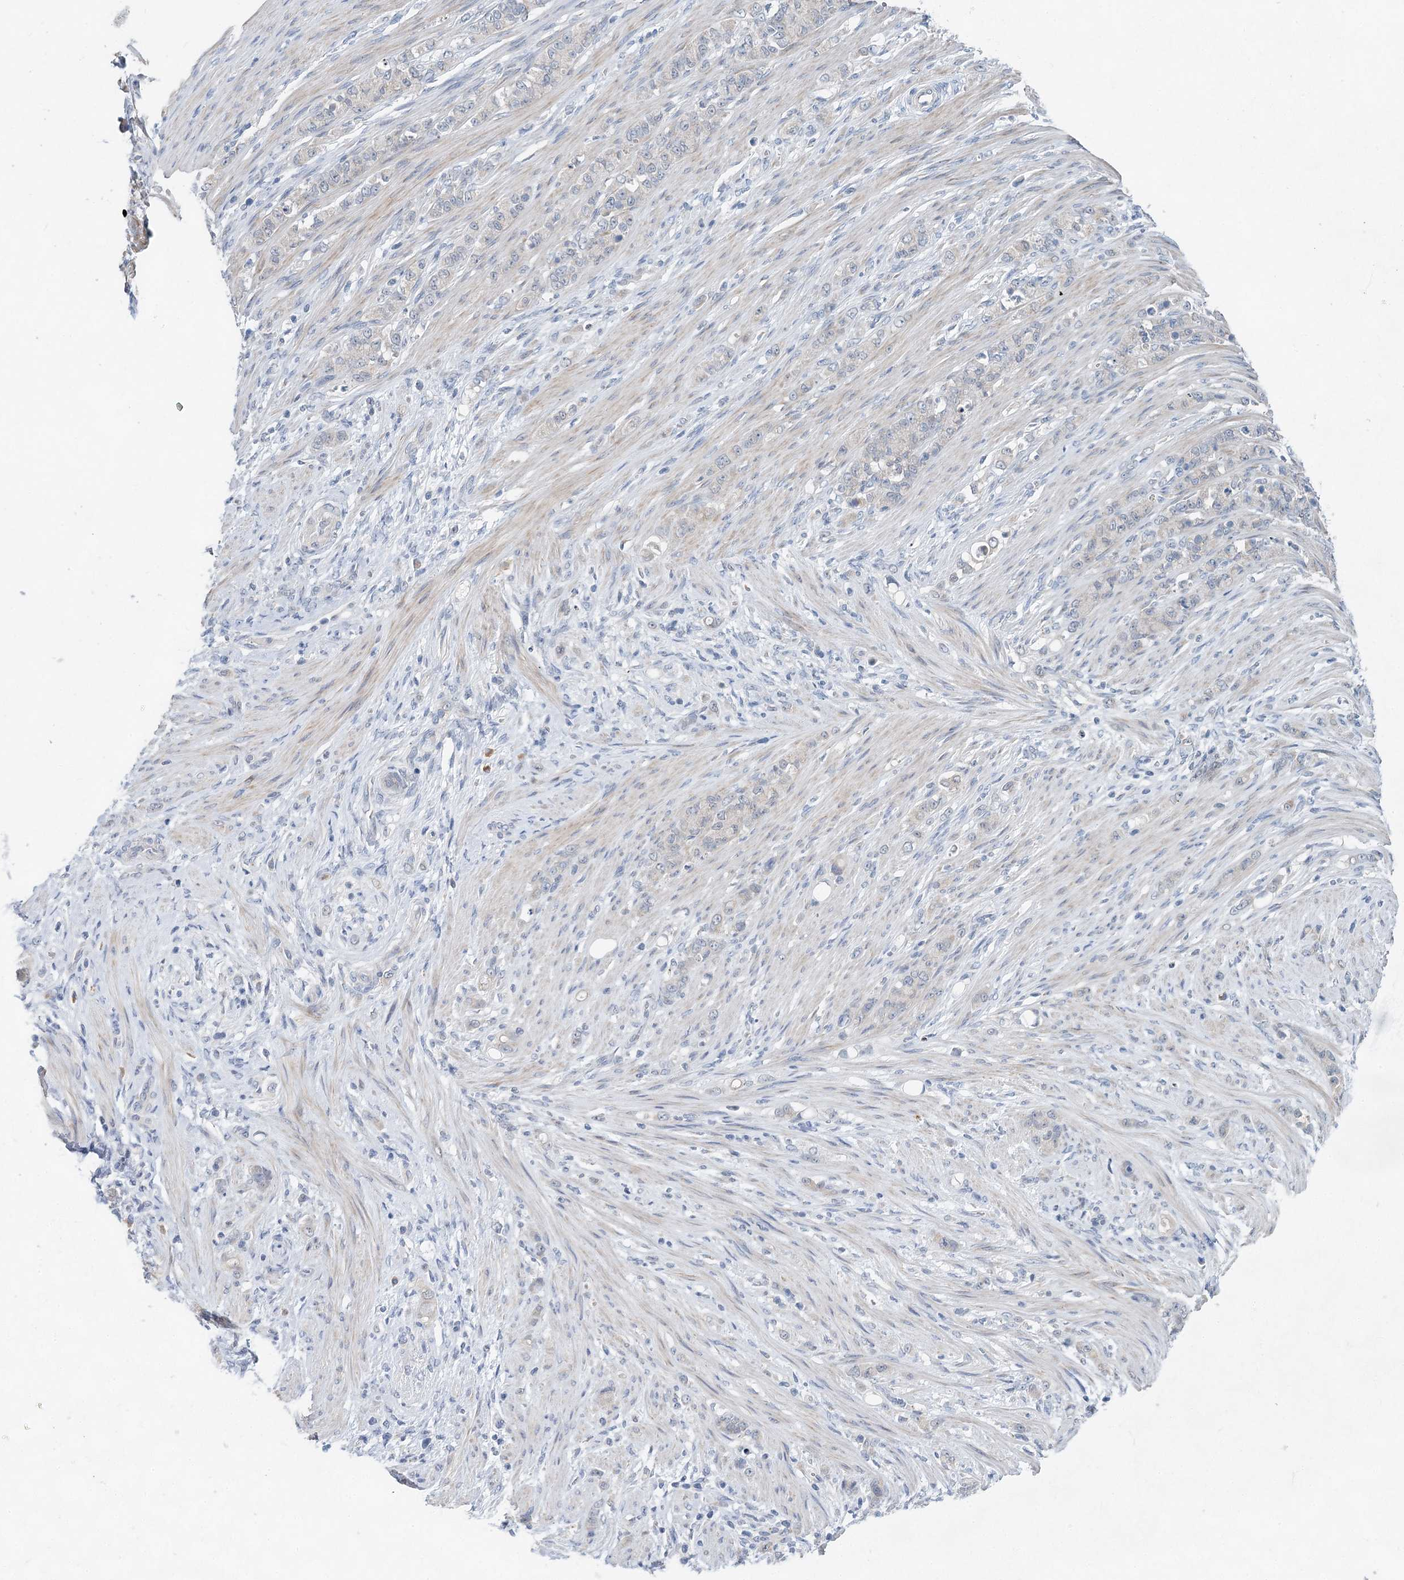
{"staining": {"intensity": "negative", "quantity": "none", "location": "none"}, "tissue": "stomach cancer", "cell_type": "Tumor cells", "image_type": "cancer", "snomed": [{"axis": "morphology", "description": "Adenocarcinoma, NOS"}, {"axis": "topography", "description": "Stomach"}], "caption": "There is no significant expression in tumor cells of adenocarcinoma (stomach).", "gene": "BLTP1", "patient": {"sex": "female", "age": 79}}